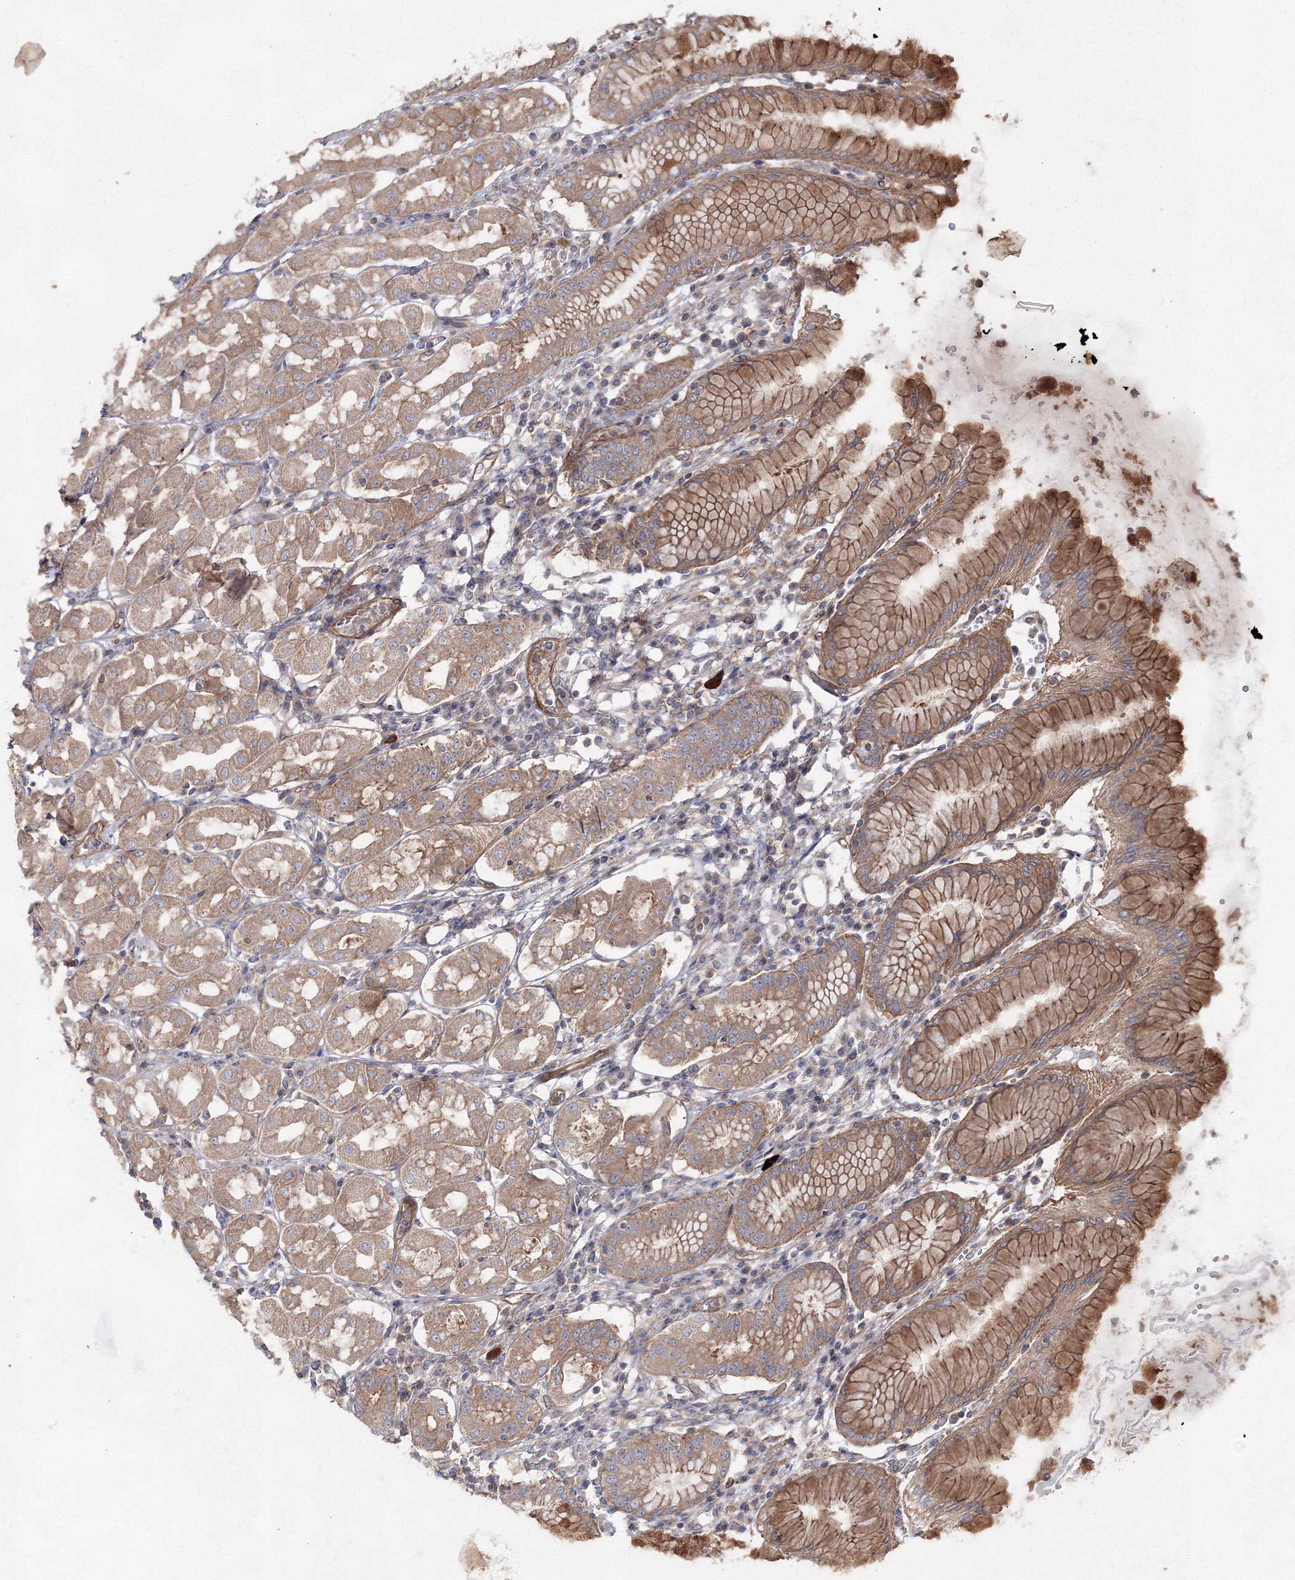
{"staining": {"intensity": "moderate", "quantity": ">75%", "location": "cytoplasmic/membranous"}, "tissue": "stomach", "cell_type": "Glandular cells", "image_type": "normal", "snomed": [{"axis": "morphology", "description": "Normal tissue, NOS"}, {"axis": "topography", "description": "Stomach"}, {"axis": "topography", "description": "Stomach, lower"}], "caption": "An immunohistochemistry (IHC) photomicrograph of benign tissue is shown. Protein staining in brown highlights moderate cytoplasmic/membranous positivity in stomach within glandular cells.", "gene": "EXOC6", "patient": {"sex": "female", "age": 56}}